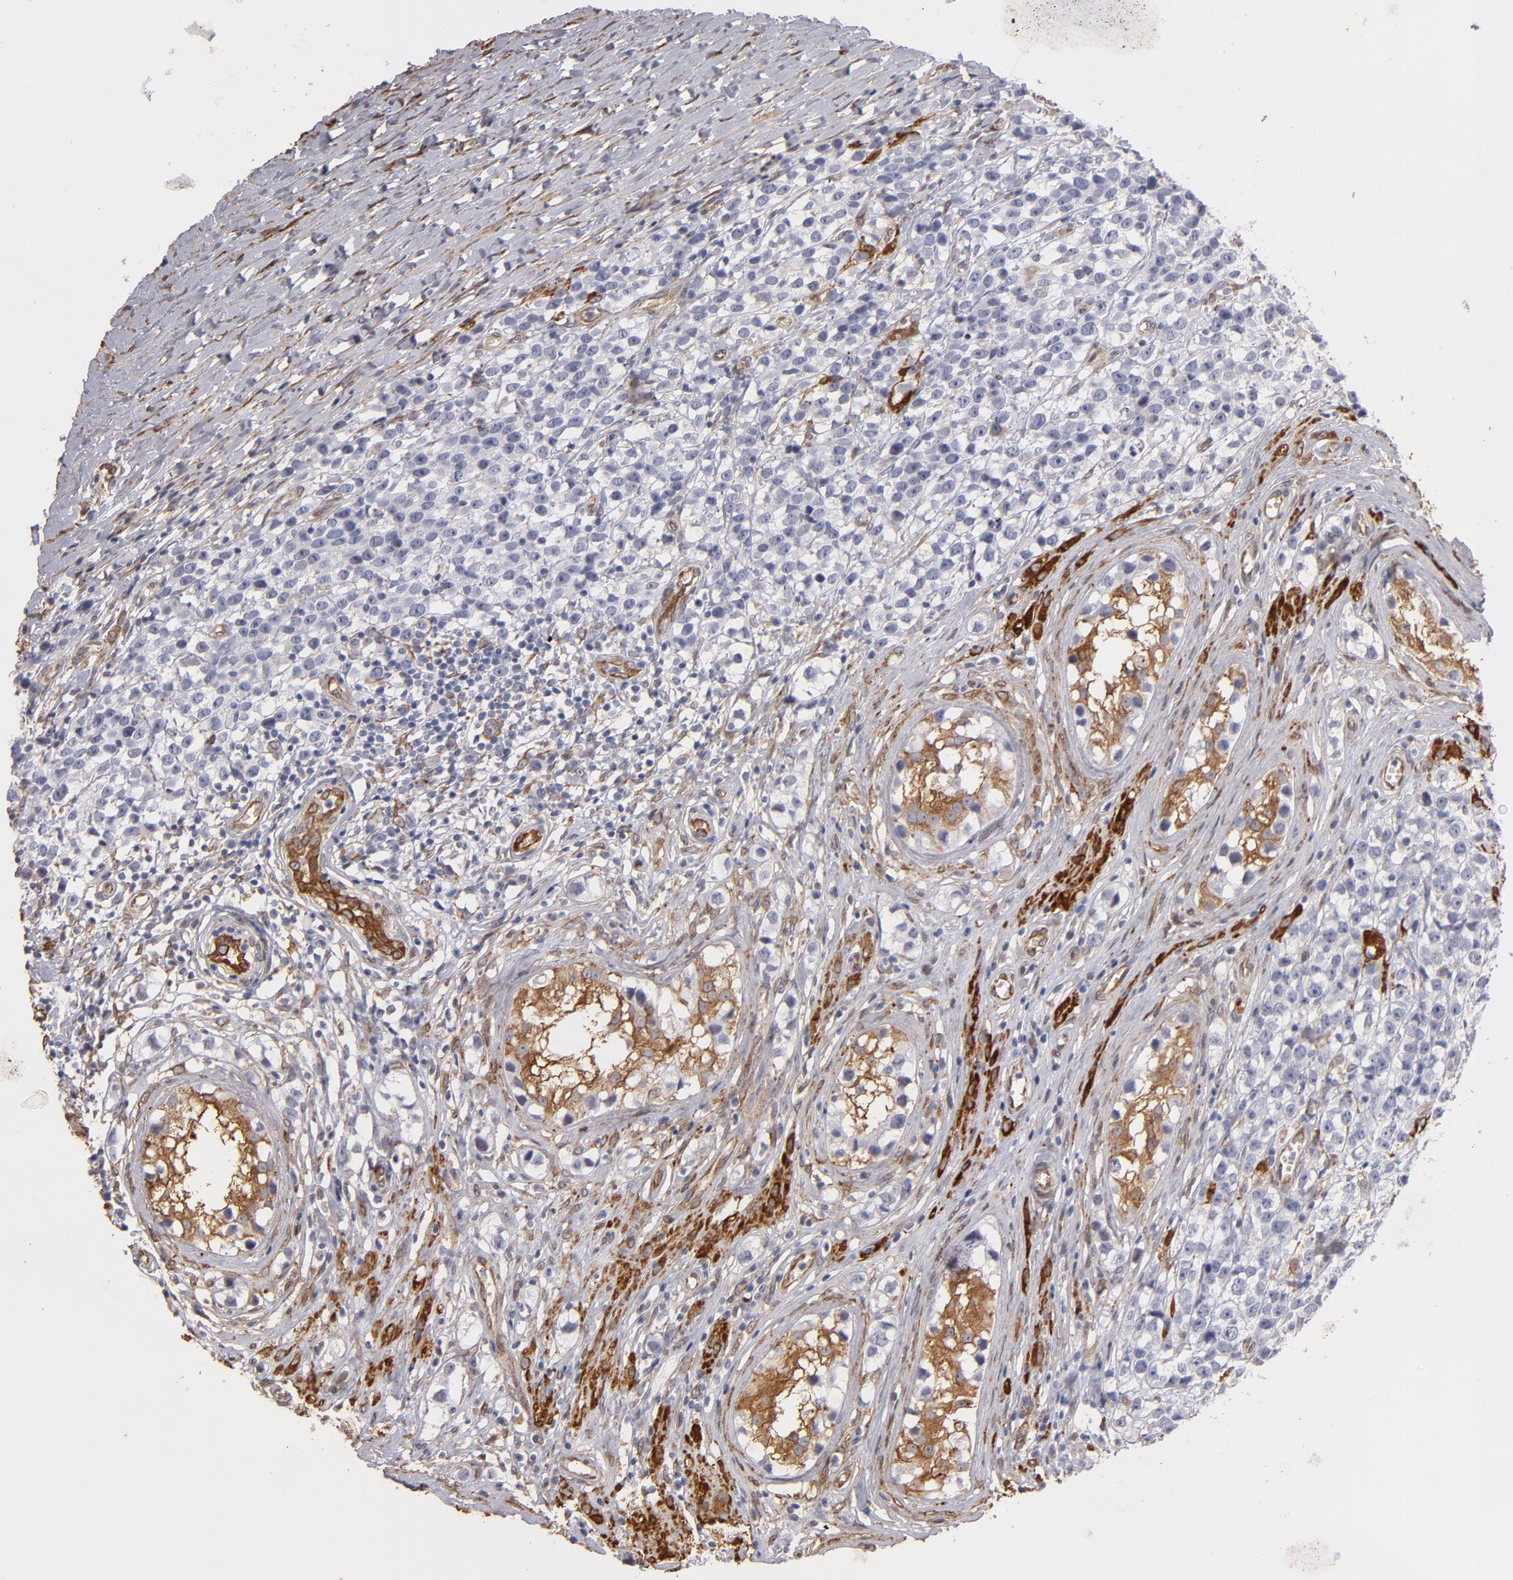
{"staining": {"intensity": "weak", "quantity": "<25%", "location": "cytoplasmic/membranous"}, "tissue": "testis cancer", "cell_type": "Tumor cells", "image_type": "cancer", "snomed": [{"axis": "morphology", "description": "Seminoma, NOS"}, {"axis": "topography", "description": "Testis"}], "caption": "High magnification brightfield microscopy of seminoma (testis) stained with DAB (brown) and counterstained with hematoxylin (blue): tumor cells show no significant expression.", "gene": "PGRMC1", "patient": {"sex": "male", "age": 25}}